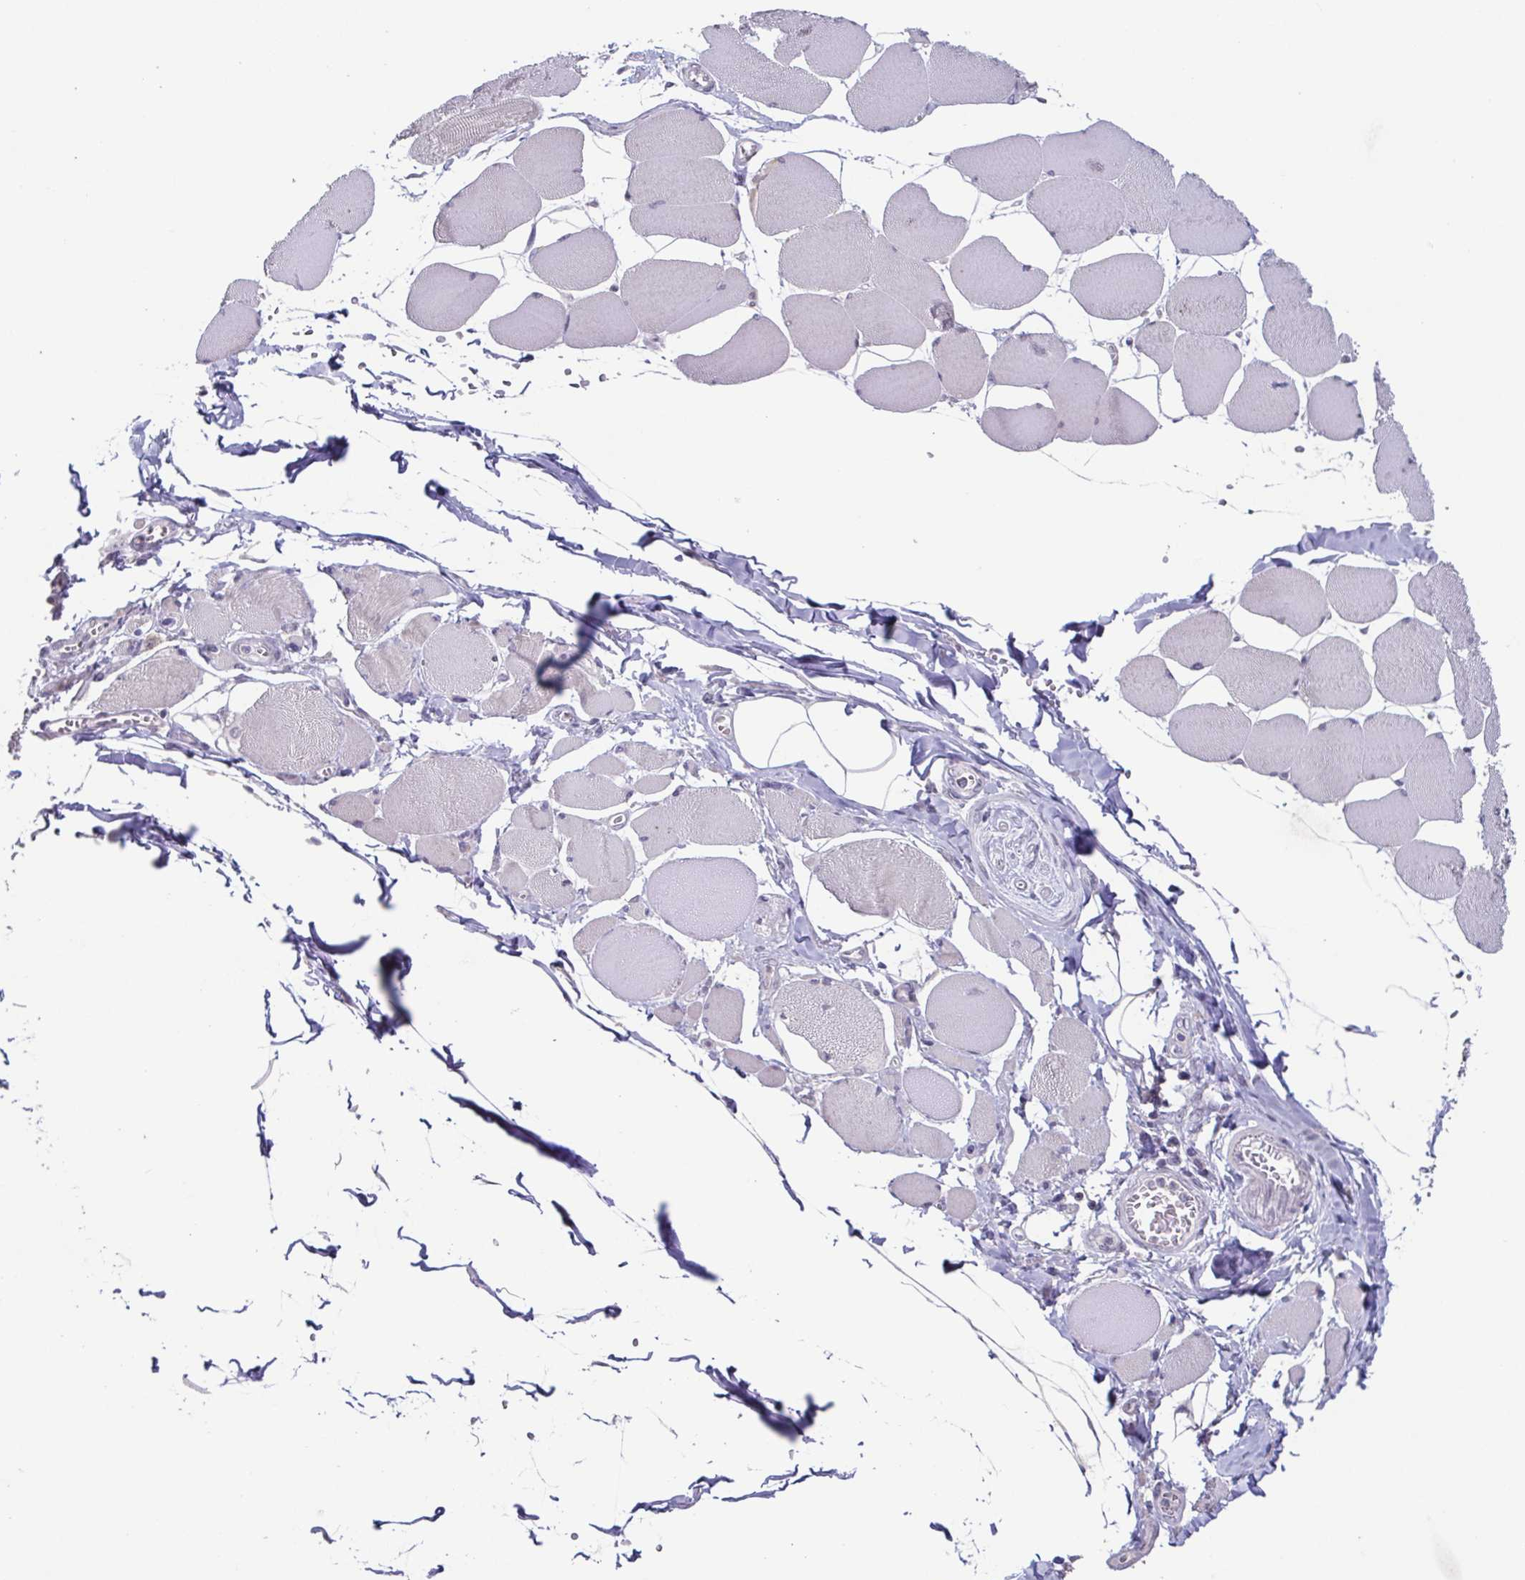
{"staining": {"intensity": "negative", "quantity": "none", "location": "none"}, "tissue": "skeletal muscle", "cell_type": "Myocytes", "image_type": "normal", "snomed": [{"axis": "morphology", "description": "Normal tissue, NOS"}, {"axis": "topography", "description": "Skeletal muscle"}], "caption": "A high-resolution image shows immunohistochemistry staining of normal skeletal muscle, which exhibits no significant staining in myocytes.", "gene": "GHRL", "patient": {"sex": "female", "age": 75}}